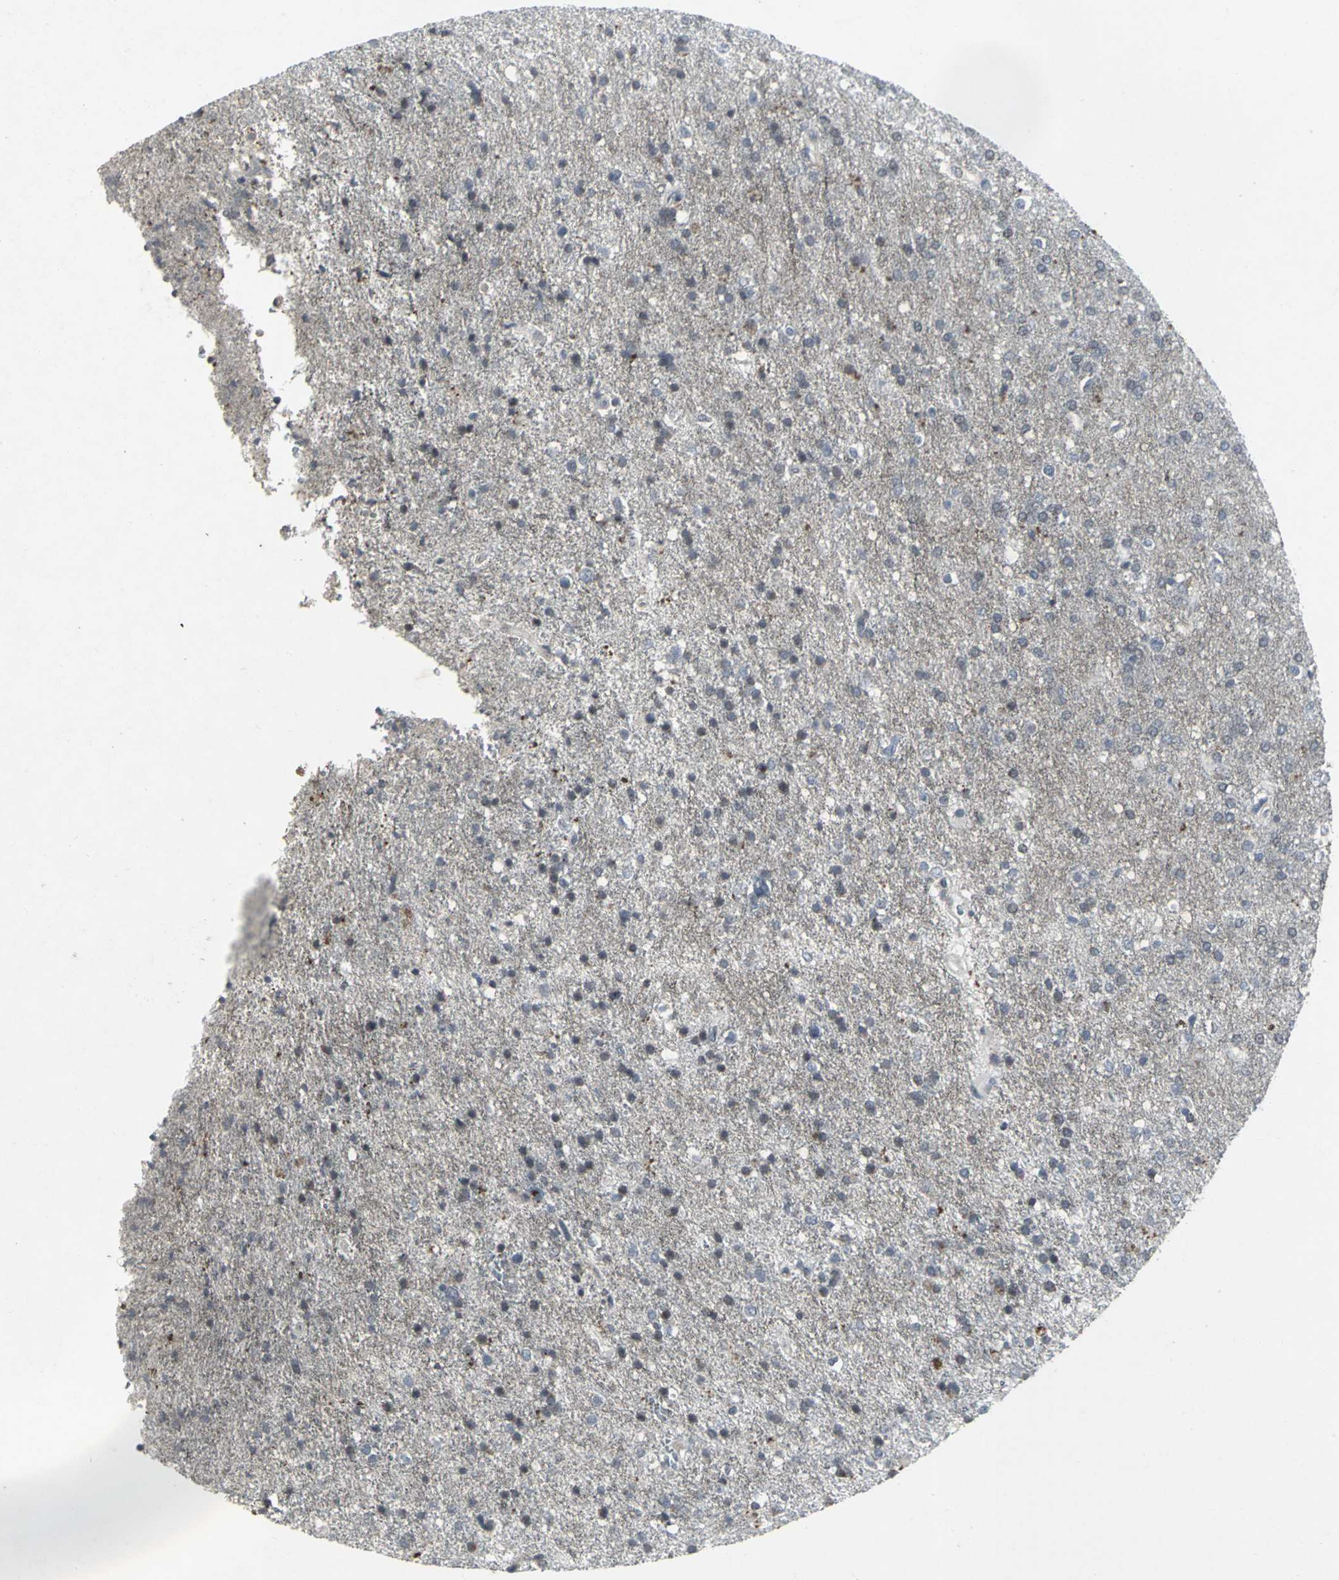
{"staining": {"intensity": "weak", "quantity": "<25%", "location": "cytoplasmic/membranous"}, "tissue": "glioma", "cell_type": "Tumor cells", "image_type": "cancer", "snomed": [{"axis": "morphology", "description": "Glioma, malignant, High grade"}, {"axis": "topography", "description": "Brain"}], "caption": "An IHC image of glioma is shown. There is no staining in tumor cells of glioma.", "gene": "BMP4", "patient": {"sex": "male", "age": 33}}